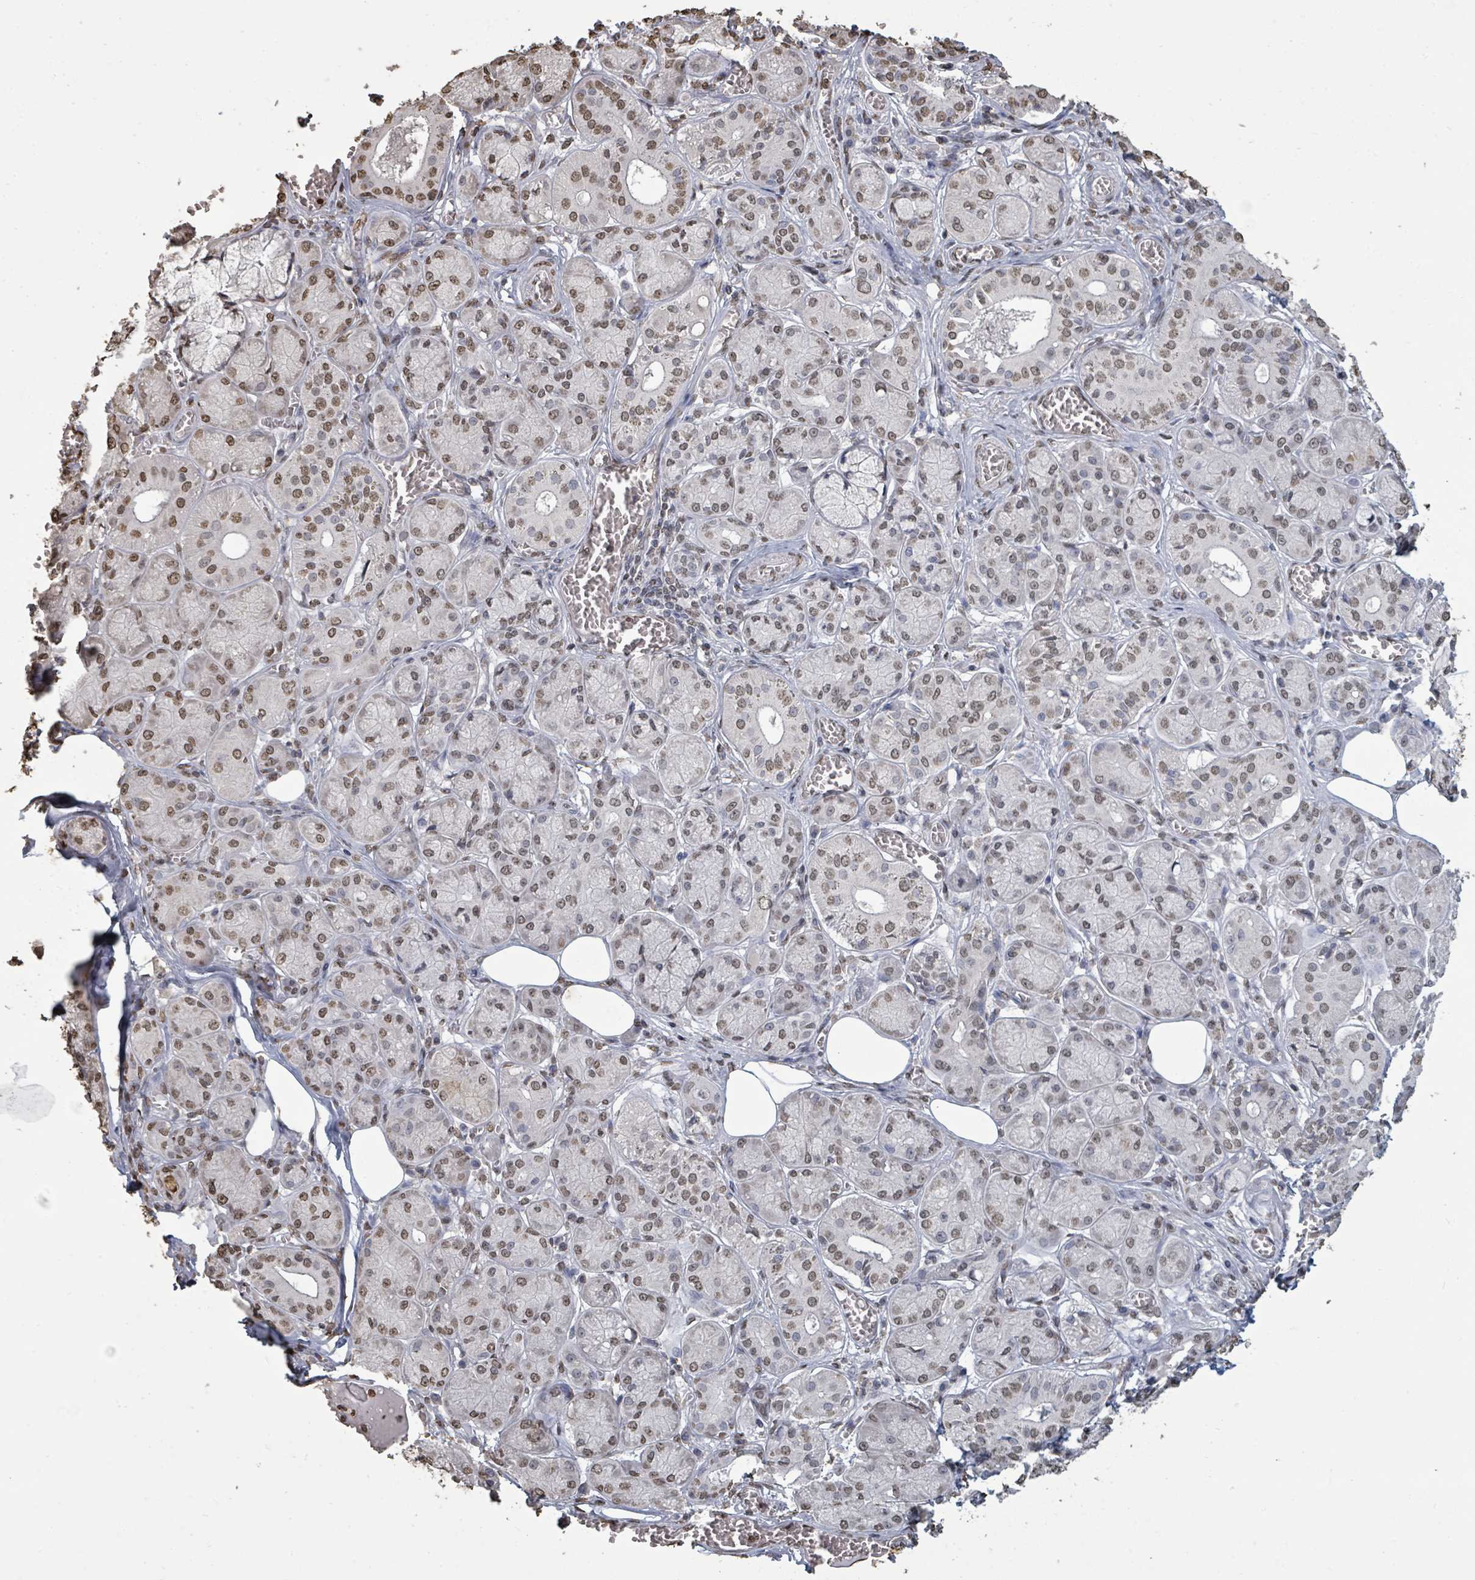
{"staining": {"intensity": "moderate", "quantity": "25%-75%", "location": "nuclear"}, "tissue": "salivary gland", "cell_type": "Glandular cells", "image_type": "normal", "snomed": [{"axis": "morphology", "description": "Normal tissue, NOS"}, {"axis": "topography", "description": "Salivary gland"}], "caption": "DAB immunohistochemical staining of unremarkable human salivary gland reveals moderate nuclear protein expression in about 25%-75% of glandular cells. The staining was performed using DAB, with brown indicating positive protein expression. Nuclei are stained blue with hematoxylin.", "gene": "MRPS12", "patient": {"sex": "male", "age": 74}}